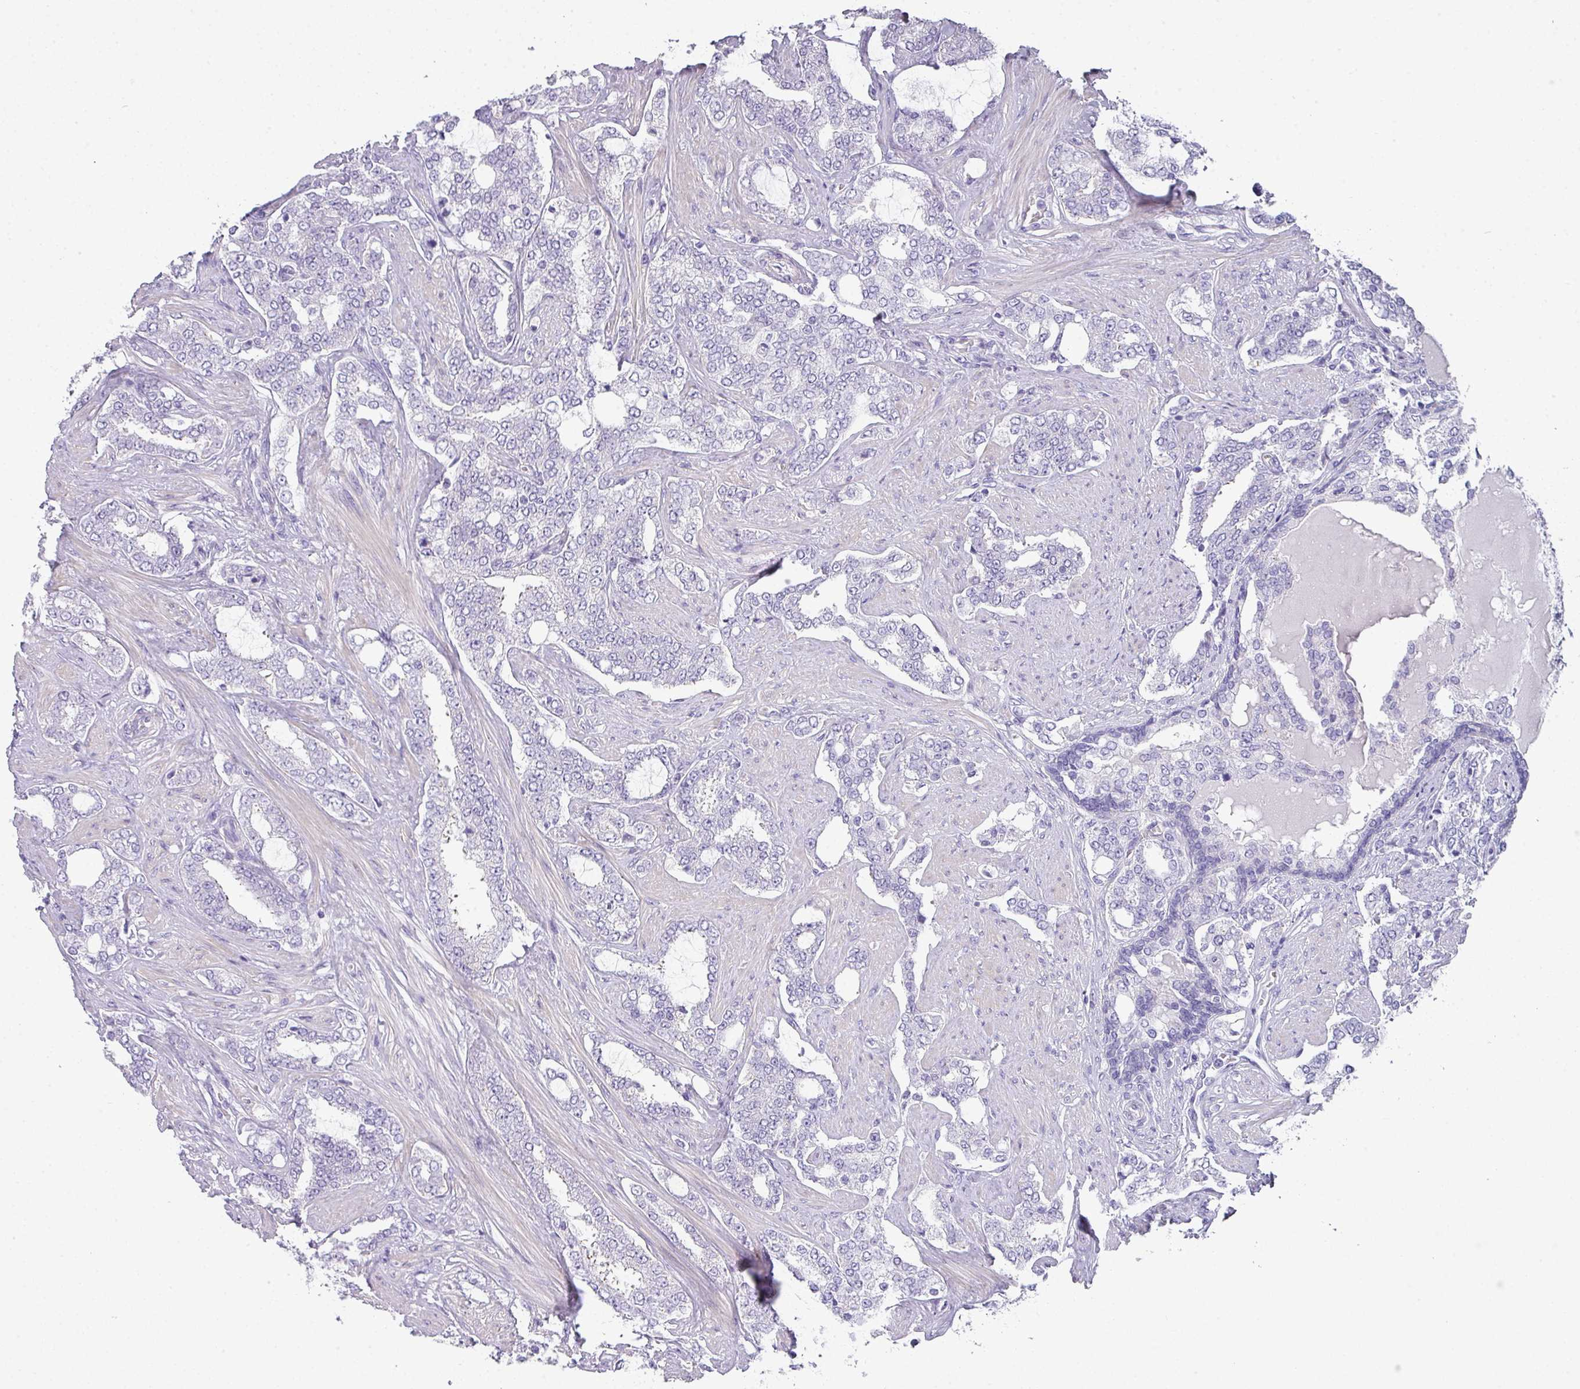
{"staining": {"intensity": "negative", "quantity": "none", "location": "none"}, "tissue": "prostate cancer", "cell_type": "Tumor cells", "image_type": "cancer", "snomed": [{"axis": "morphology", "description": "Adenocarcinoma, High grade"}, {"axis": "topography", "description": "Prostate"}], "caption": "The immunohistochemistry image has no significant expression in tumor cells of prostate high-grade adenocarcinoma tissue.", "gene": "GLI4", "patient": {"sex": "male", "age": 64}}